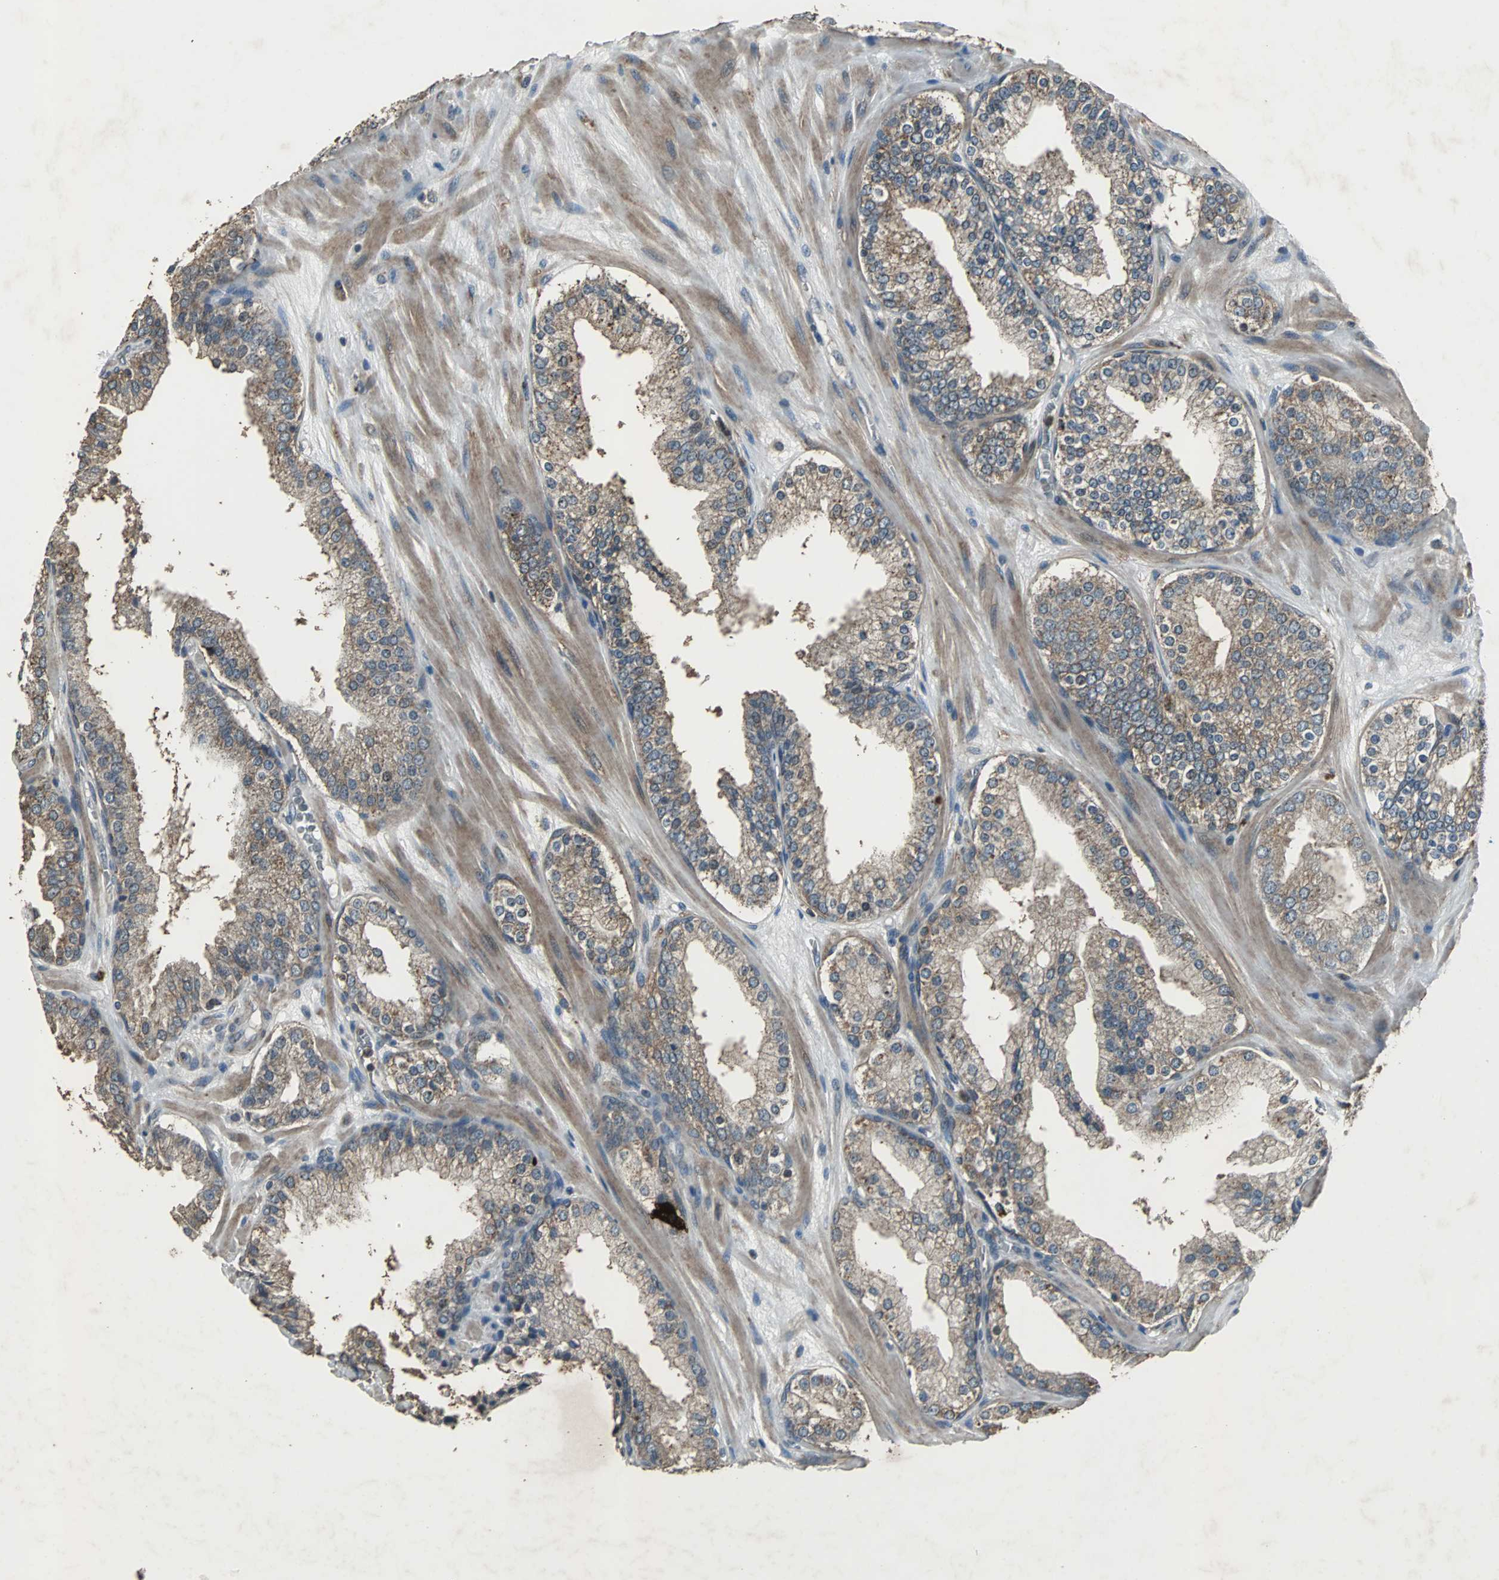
{"staining": {"intensity": "weak", "quantity": "25%-75%", "location": "cytoplasmic/membranous"}, "tissue": "prostate cancer", "cell_type": "Tumor cells", "image_type": "cancer", "snomed": [{"axis": "morphology", "description": "Adenocarcinoma, High grade"}, {"axis": "topography", "description": "Prostate"}], "caption": "Immunohistochemistry (IHC) (DAB (3,3'-diaminobenzidine)) staining of human prostate adenocarcinoma (high-grade) reveals weak cytoplasmic/membranous protein staining in approximately 25%-75% of tumor cells.", "gene": "SOS1", "patient": {"sex": "male", "age": 68}}